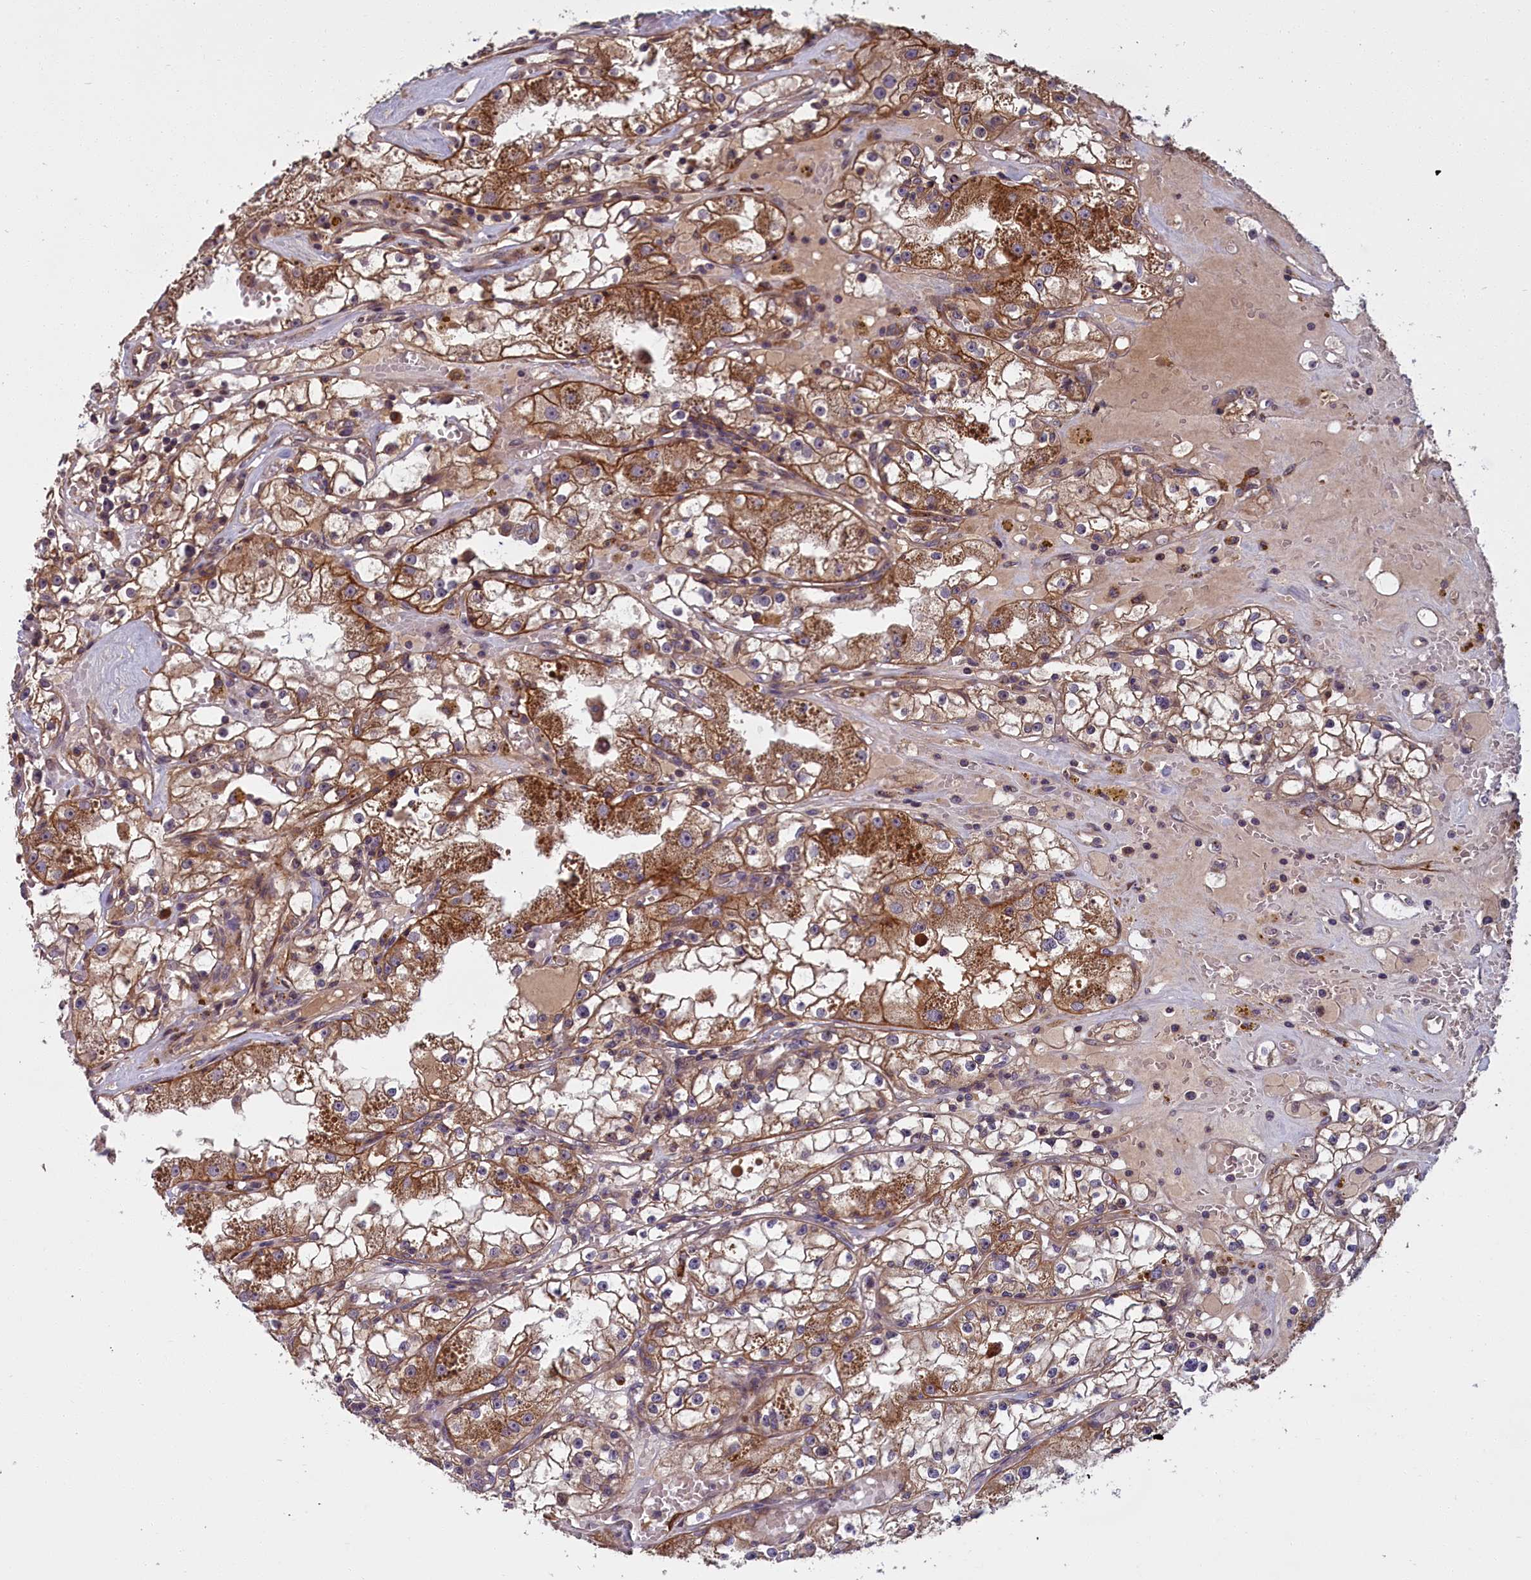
{"staining": {"intensity": "moderate", "quantity": ">75%", "location": "cytoplasmic/membranous"}, "tissue": "renal cancer", "cell_type": "Tumor cells", "image_type": "cancer", "snomed": [{"axis": "morphology", "description": "Adenocarcinoma, NOS"}, {"axis": "topography", "description": "Kidney"}], "caption": "Immunohistochemistry of human renal adenocarcinoma displays medium levels of moderate cytoplasmic/membranous positivity in approximately >75% of tumor cells.", "gene": "DENND1B", "patient": {"sex": "male", "age": 56}}